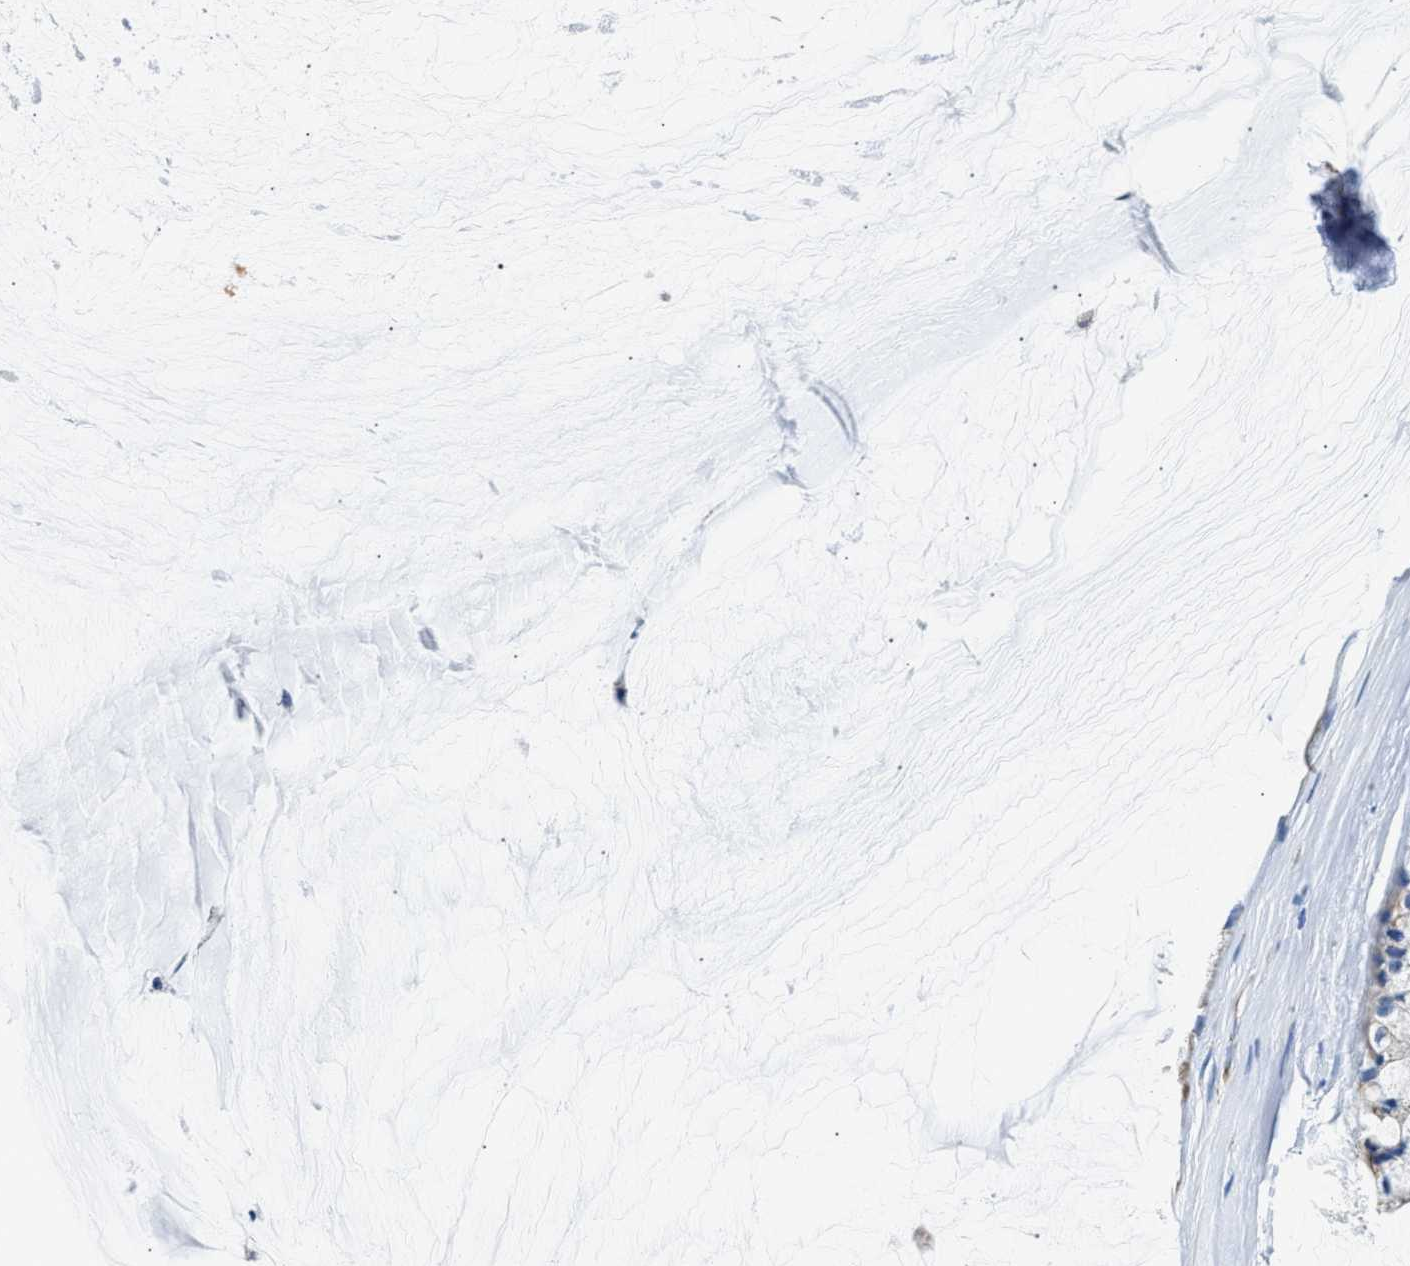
{"staining": {"intensity": "negative", "quantity": "none", "location": "none"}, "tissue": "ovarian cancer", "cell_type": "Tumor cells", "image_type": "cancer", "snomed": [{"axis": "morphology", "description": "Cystadenocarcinoma, mucinous, NOS"}, {"axis": "topography", "description": "Ovary"}], "caption": "This is a photomicrograph of immunohistochemistry staining of ovarian cancer (mucinous cystadenocarcinoma), which shows no positivity in tumor cells. Nuclei are stained in blue.", "gene": "ACADVL", "patient": {"sex": "female", "age": 39}}